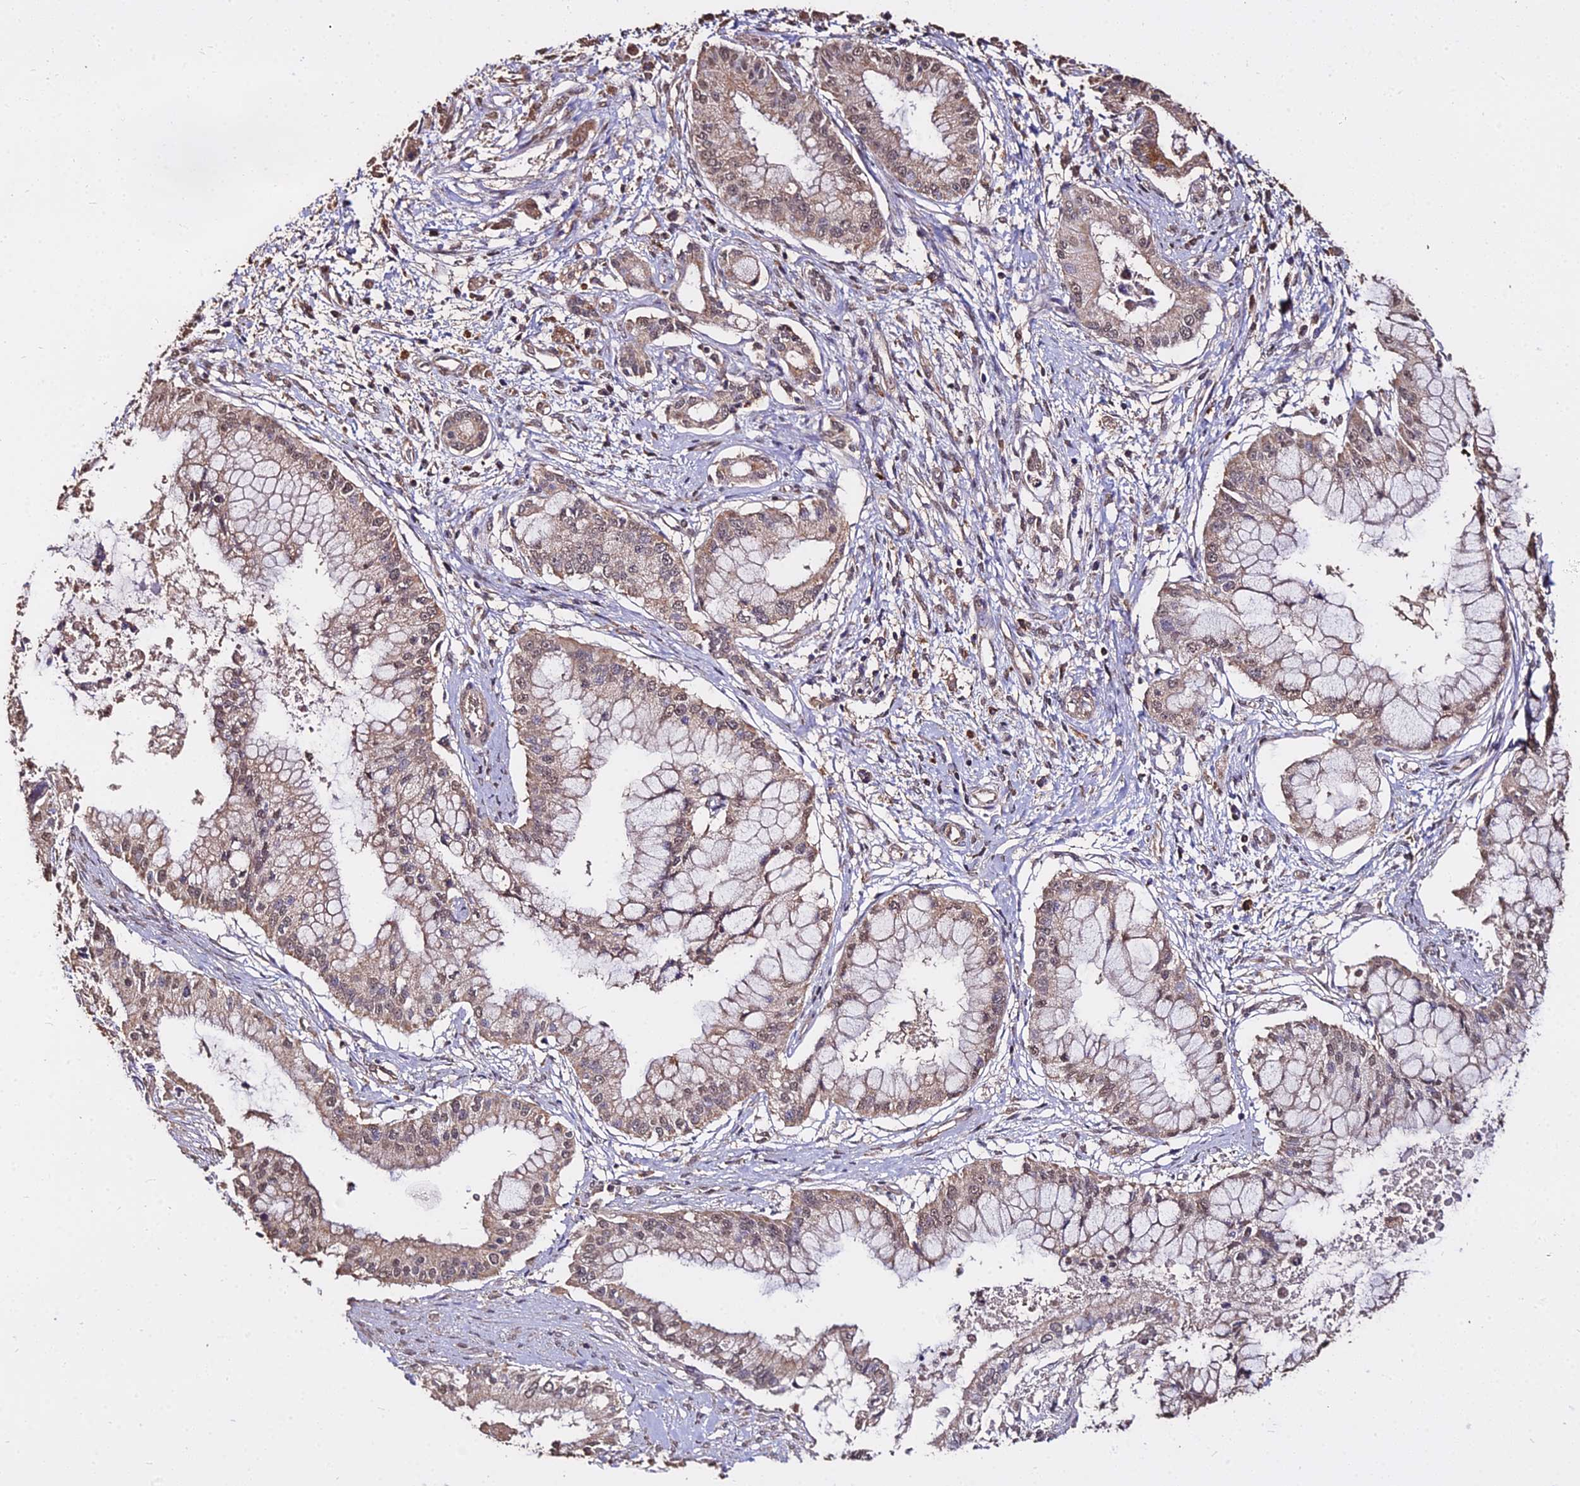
{"staining": {"intensity": "weak", "quantity": "25%-75%", "location": "cytoplasmic/membranous,nuclear"}, "tissue": "pancreatic cancer", "cell_type": "Tumor cells", "image_type": "cancer", "snomed": [{"axis": "morphology", "description": "Adenocarcinoma, NOS"}, {"axis": "topography", "description": "Pancreas"}], "caption": "The image exhibits staining of adenocarcinoma (pancreatic), revealing weak cytoplasmic/membranous and nuclear protein expression (brown color) within tumor cells.", "gene": "METTL13", "patient": {"sex": "male", "age": 46}}